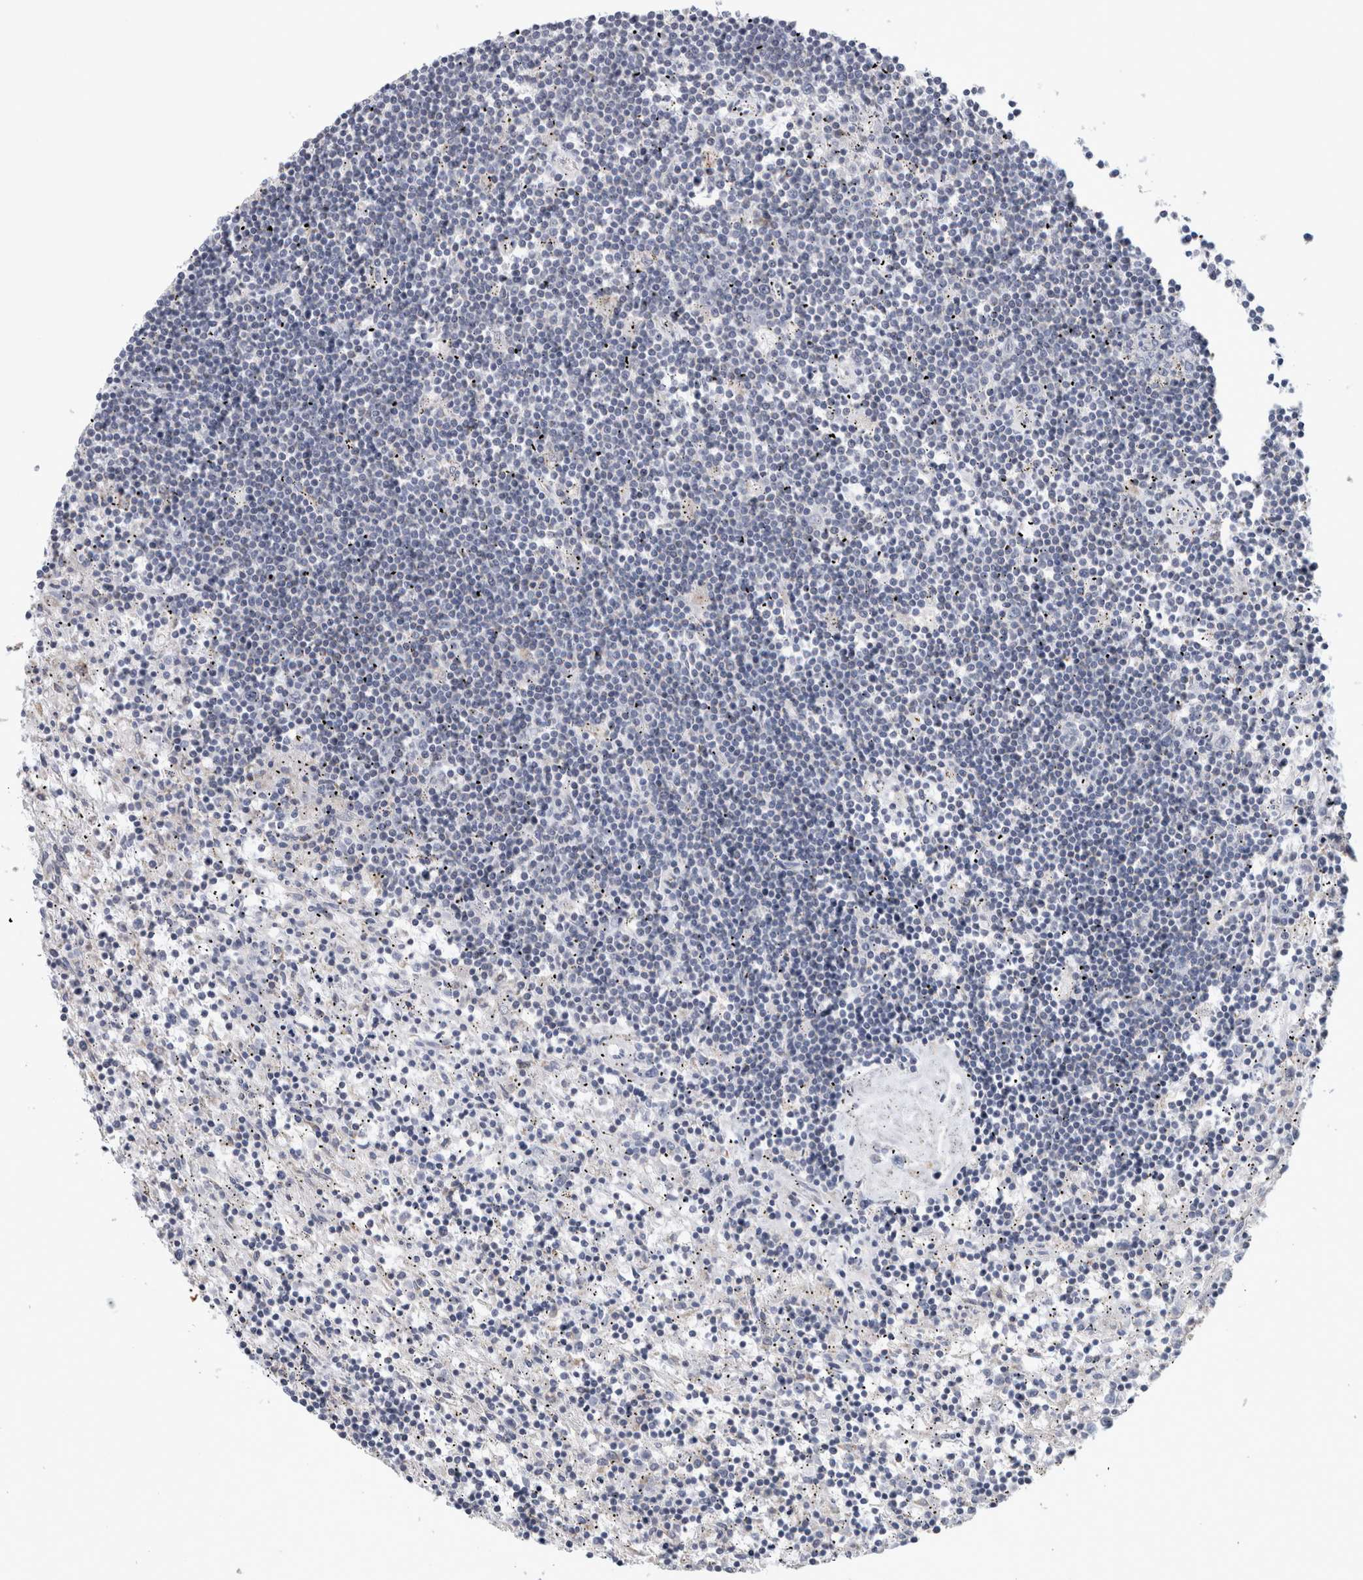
{"staining": {"intensity": "negative", "quantity": "none", "location": "none"}, "tissue": "lymphoma", "cell_type": "Tumor cells", "image_type": "cancer", "snomed": [{"axis": "morphology", "description": "Malignant lymphoma, non-Hodgkin's type, Low grade"}, {"axis": "topography", "description": "Spleen"}], "caption": "A high-resolution histopathology image shows immunohistochemistry staining of lymphoma, which demonstrates no significant expression in tumor cells.", "gene": "RBM48", "patient": {"sex": "male", "age": 76}}